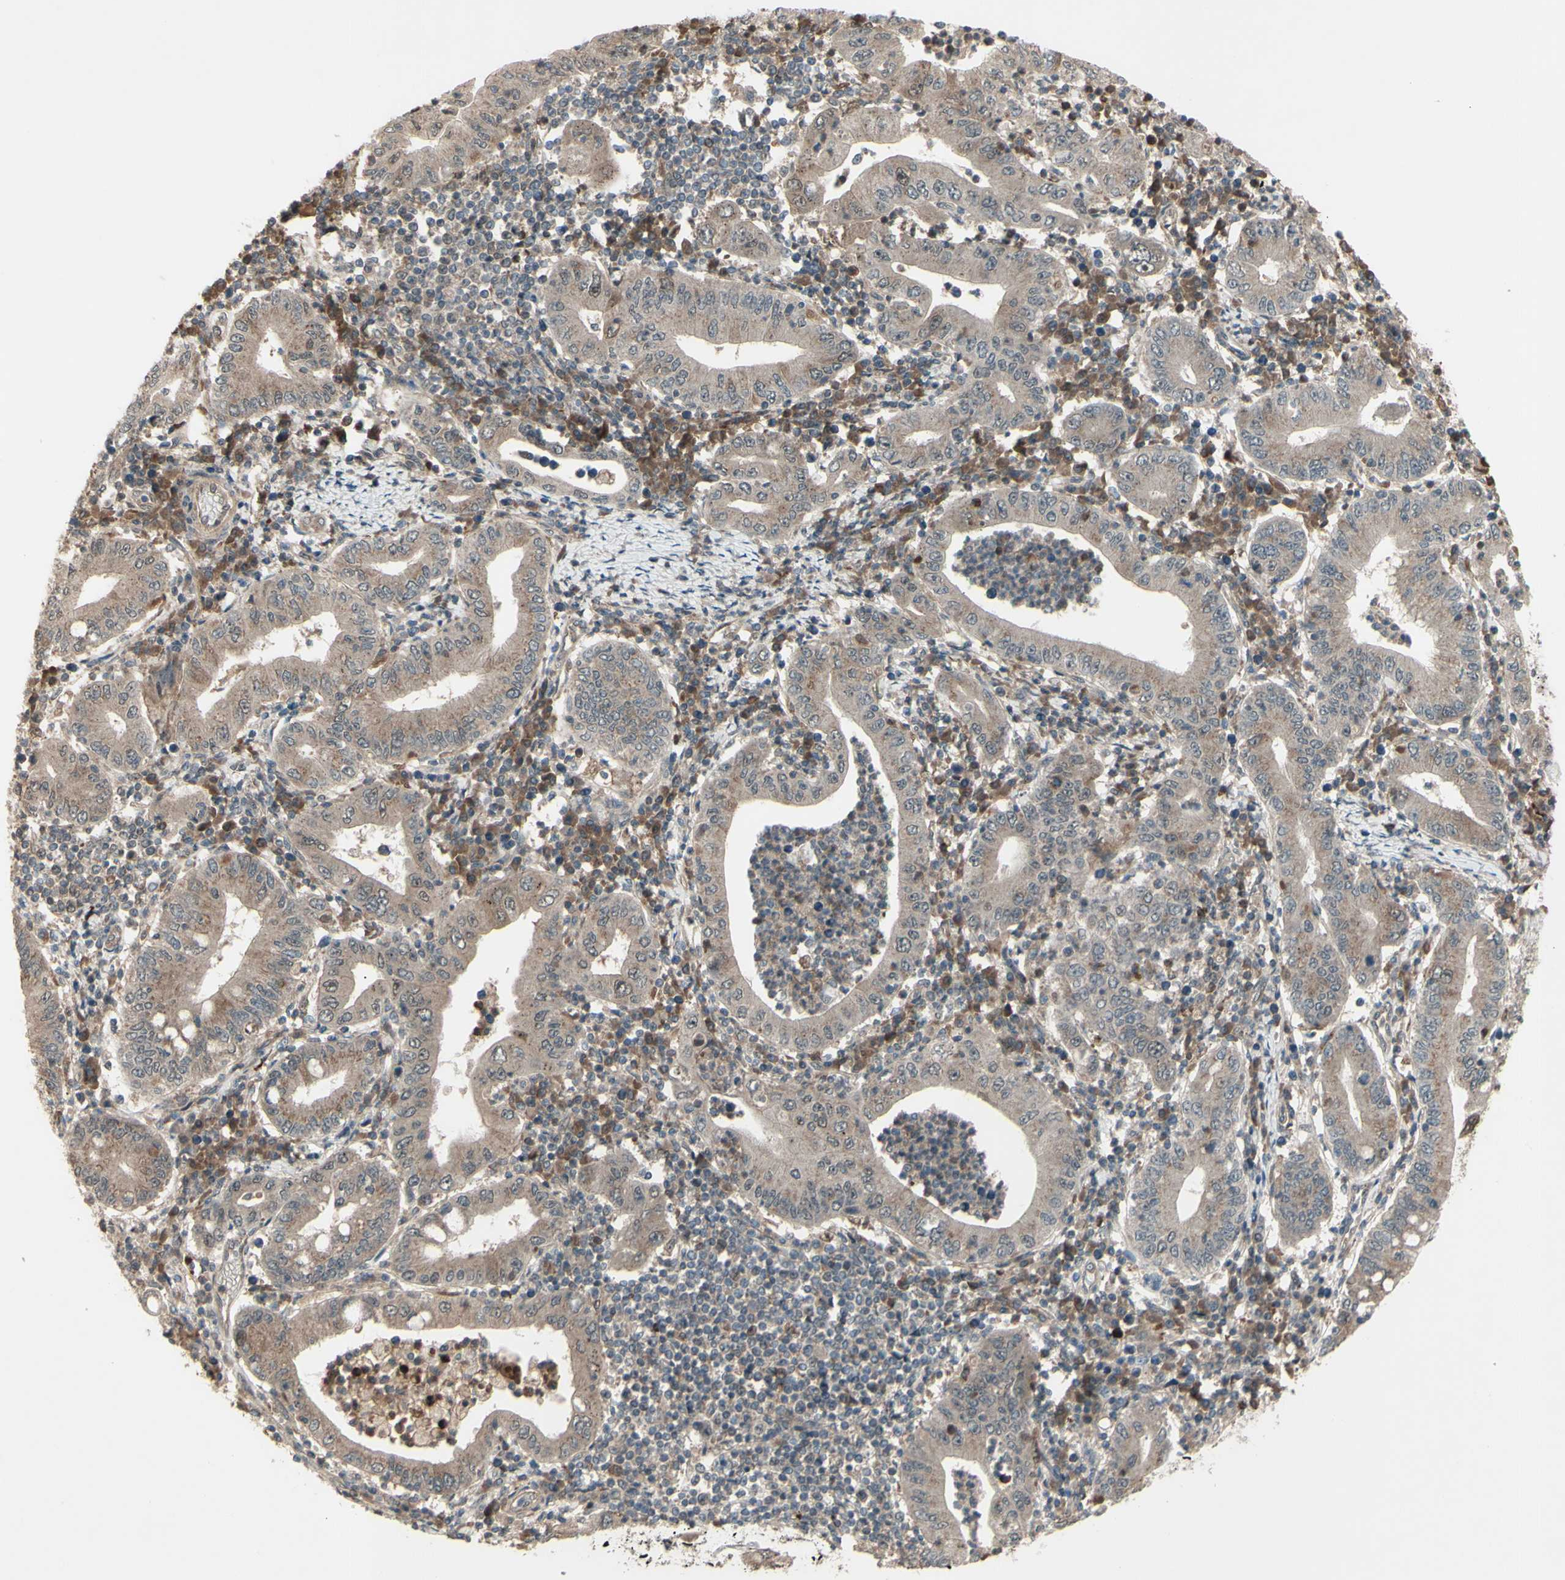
{"staining": {"intensity": "moderate", "quantity": ">75%", "location": "cytoplasmic/membranous"}, "tissue": "stomach cancer", "cell_type": "Tumor cells", "image_type": "cancer", "snomed": [{"axis": "morphology", "description": "Normal tissue, NOS"}, {"axis": "morphology", "description": "Adenocarcinoma, NOS"}, {"axis": "topography", "description": "Esophagus"}, {"axis": "topography", "description": "Stomach, upper"}, {"axis": "topography", "description": "Peripheral nerve tissue"}], "caption": "High-power microscopy captured an immunohistochemistry (IHC) photomicrograph of stomach cancer, revealing moderate cytoplasmic/membranous expression in about >75% of tumor cells. (DAB (3,3'-diaminobenzidine) IHC, brown staining for protein, blue staining for nuclei).", "gene": "MLF2", "patient": {"sex": "male", "age": 62}}